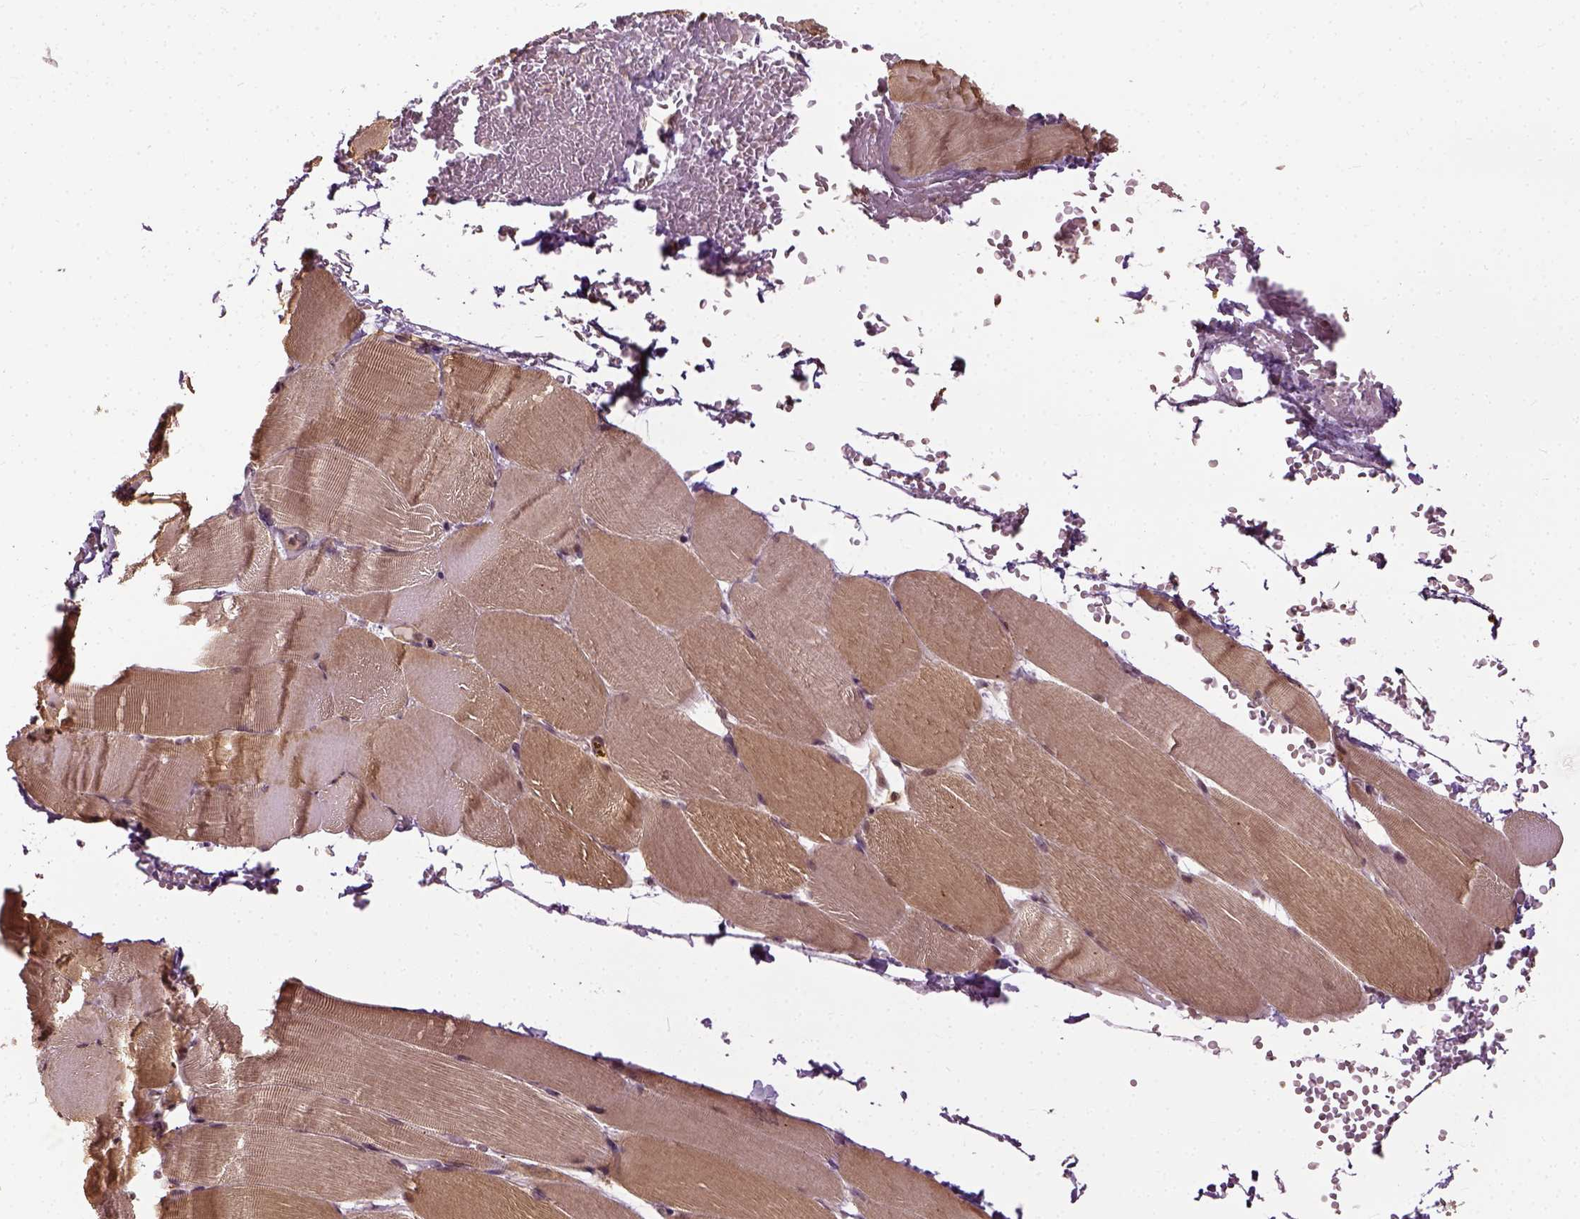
{"staining": {"intensity": "moderate", "quantity": "25%-75%", "location": "cytoplasmic/membranous"}, "tissue": "skeletal muscle", "cell_type": "Myocytes", "image_type": "normal", "snomed": [{"axis": "morphology", "description": "Normal tissue, NOS"}, {"axis": "topography", "description": "Skeletal muscle"}], "caption": "High-power microscopy captured an immunohistochemistry (IHC) image of benign skeletal muscle, revealing moderate cytoplasmic/membranous expression in approximately 25%-75% of myocytes.", "gene": "VEGFA", "patient": {"sex": "female", "age": 37}}